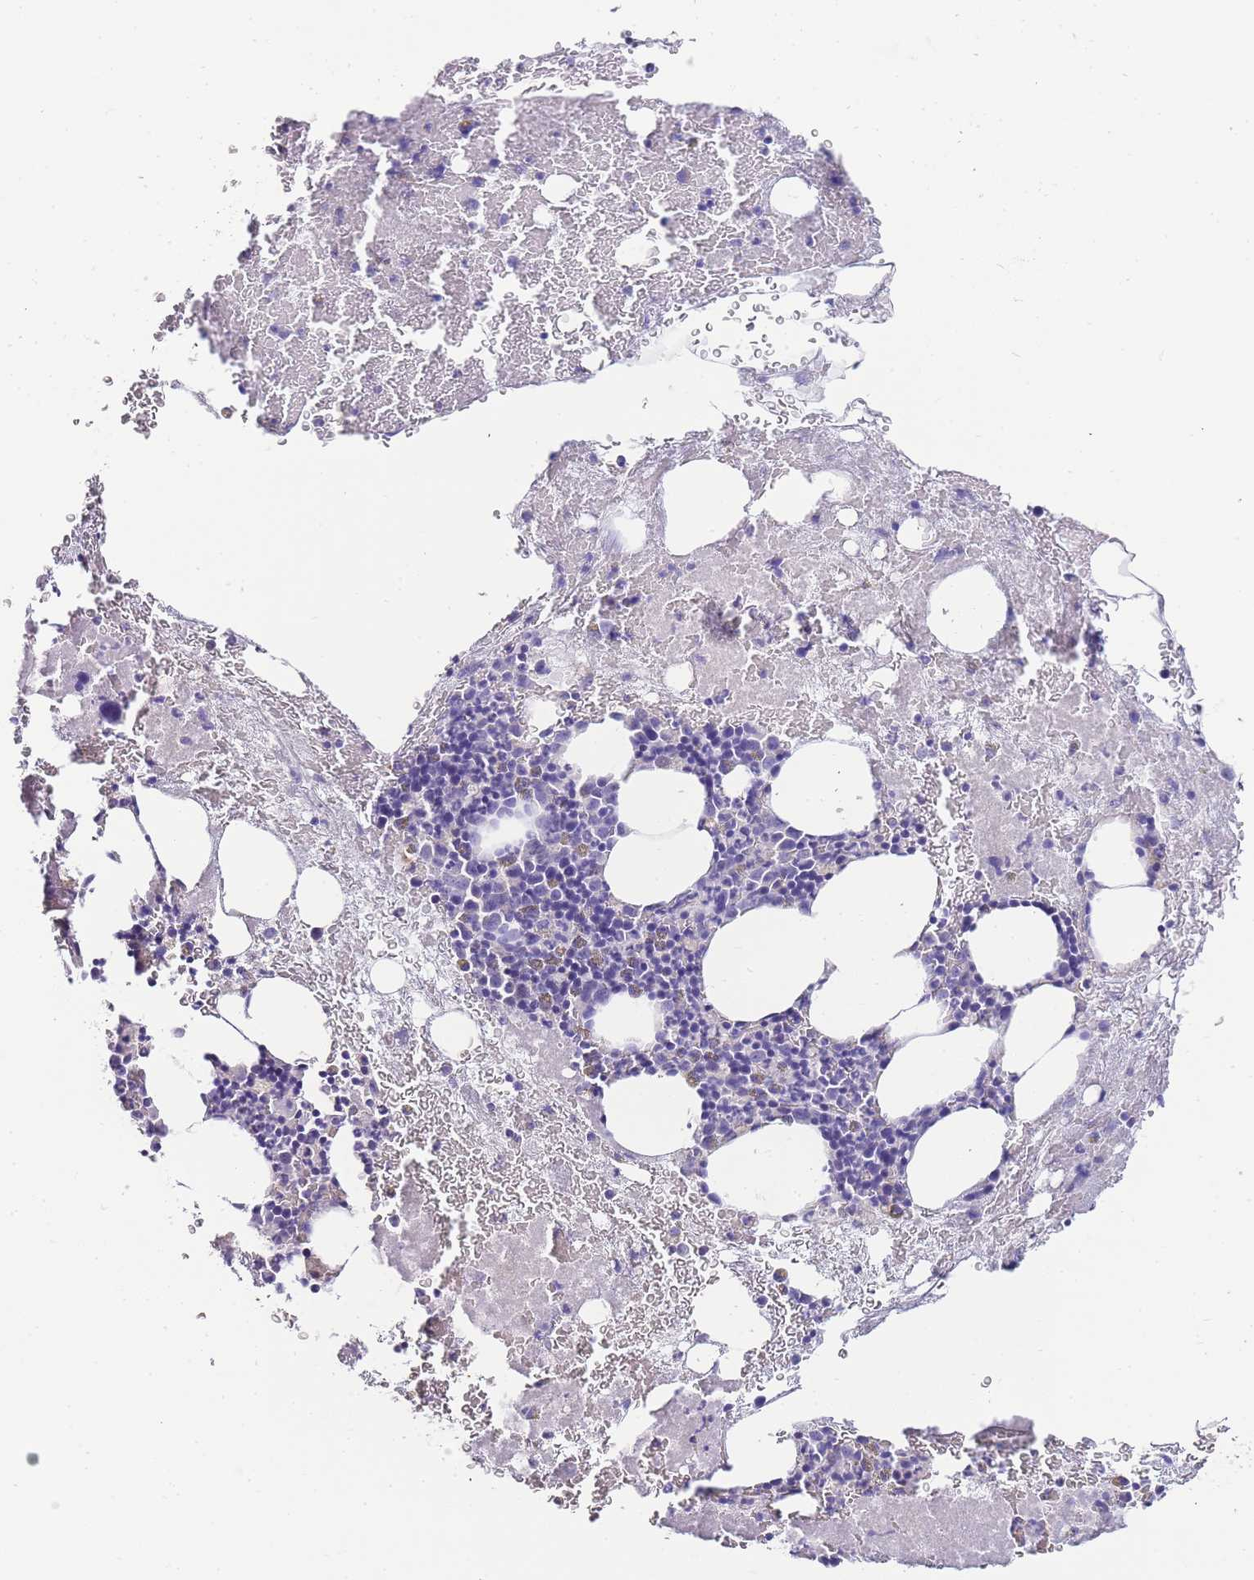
{"staining": {"intensity": "negative", "quantity": "none", "location": "none"}, "tissue": "bone marrow", "cell_type": "Hematopoietic cells", "image_type": "normal", "snomed": [{"axis": "morphology", "description": "Normal tissue, NOS"}, {"axis": "topography", "description": "Bone marrow"}], "caption": "An immunohistochemistry (IHC) photomicrograph of unremarkable bone marrow is shown. There is no staining in hematopoietic cells of bone marrow. (Brightfield microscopy of DAB (3,3'-diaminobenzidine) immunohistochemistry at high magnification).", "gene": "DPP4", "patient": {"sex": "male", "age": 53}}